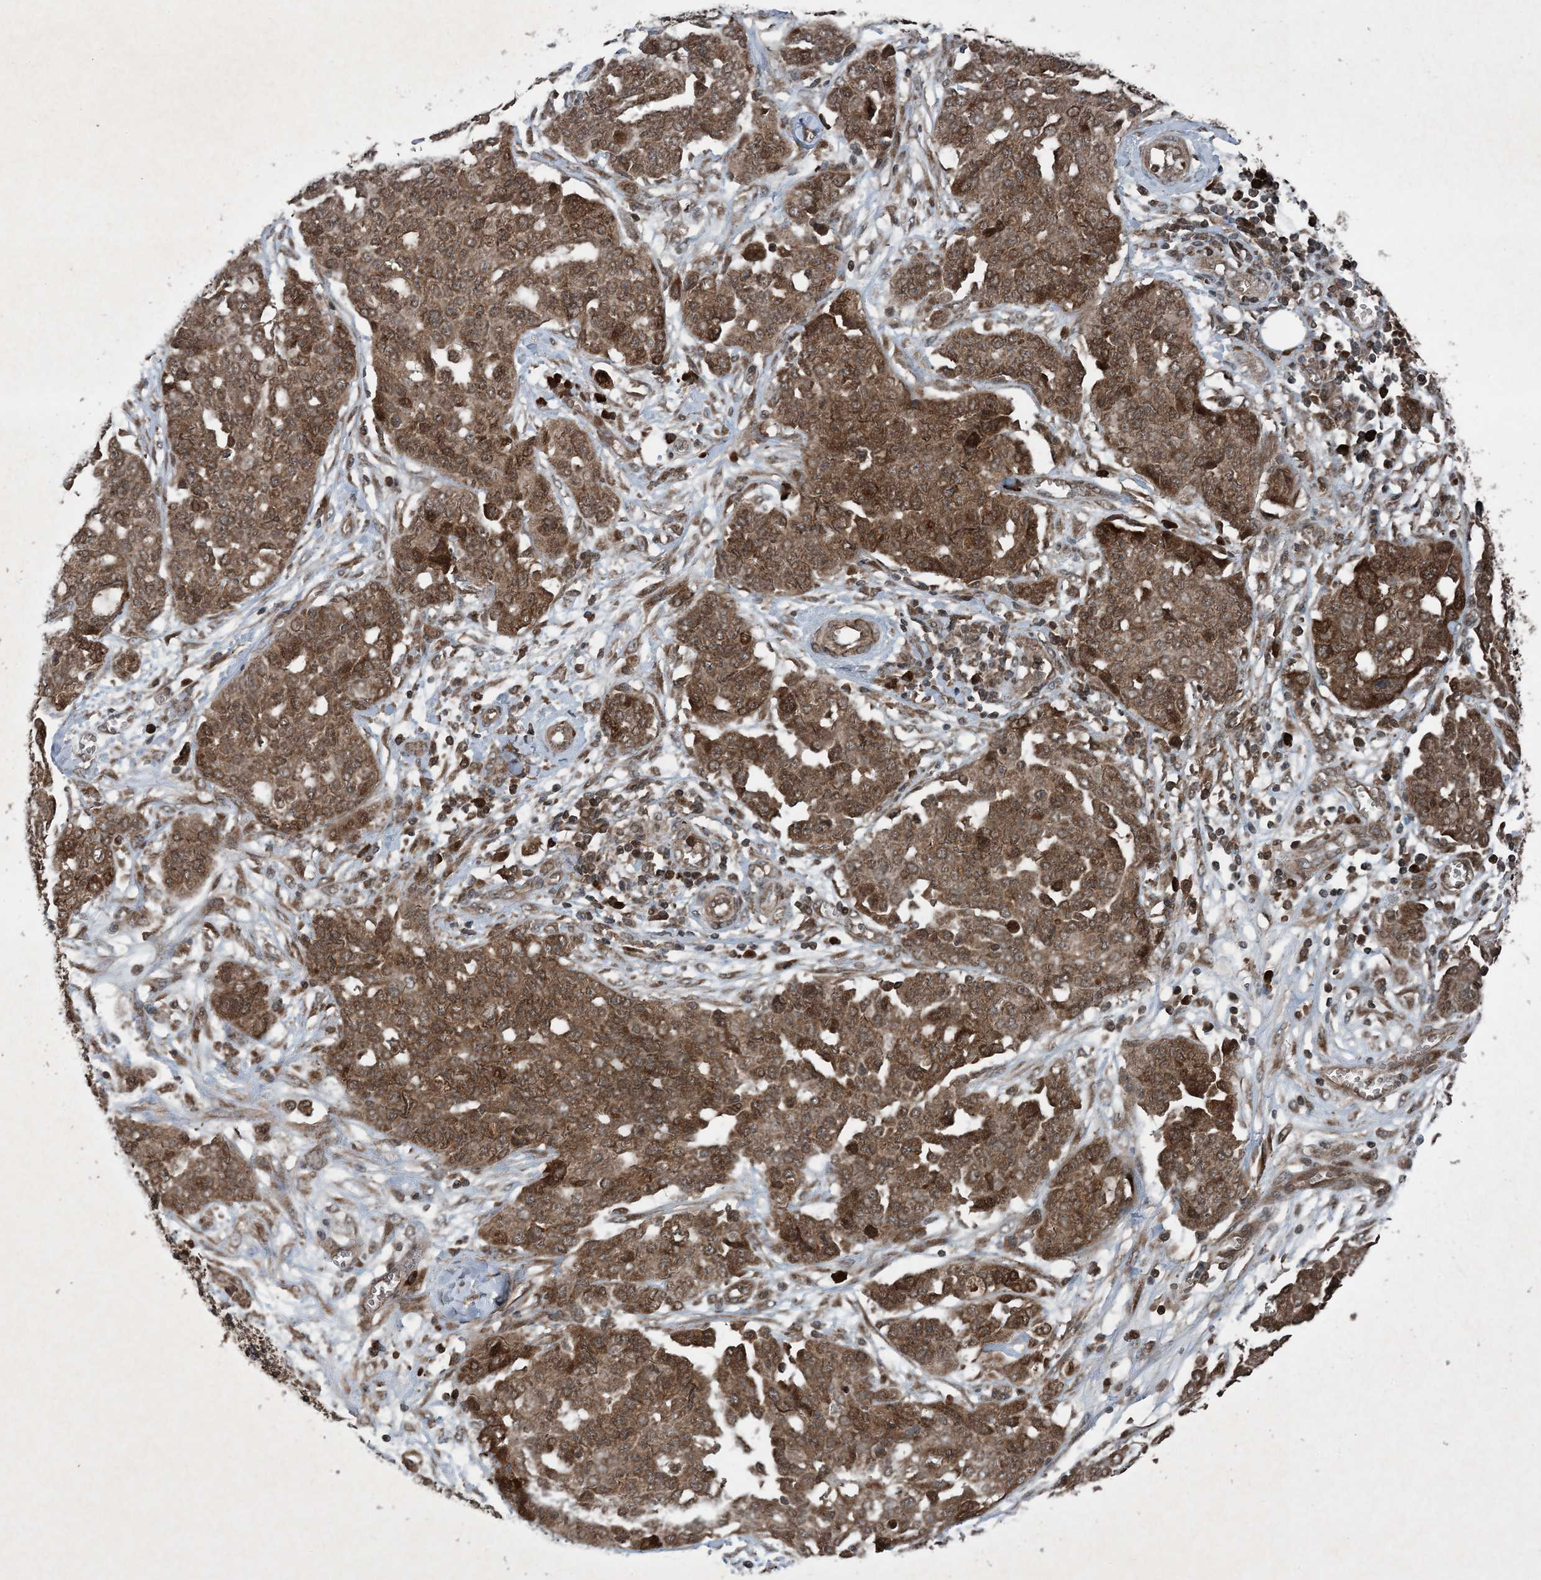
{"staining": {"intensity": "strong", "quantity": ">75%", "location": "cytoplasmic/membranous"}, "tissue": "ovarian cancer", "cell_type": "Tumor cells", "image_type": "cancer", "snomed": [{"axis": "morphology", "description": "Cystadenocarcinoma, serous, NOS"}, {"axis": "topography", "description": "Soft tissue"}, {"axis": "topography", "description": "Ovary"}], "caption": "Strong cytoplasmic/membranous protein positivity is identified in approximately >75% of tumor cells in serous cystadenocarcinoma (ovarian). (DAB = brown stain, brightfield microscopy at high magnification).", "gene": "GNG5", "patient": {"sex": "female", "age": 57}}